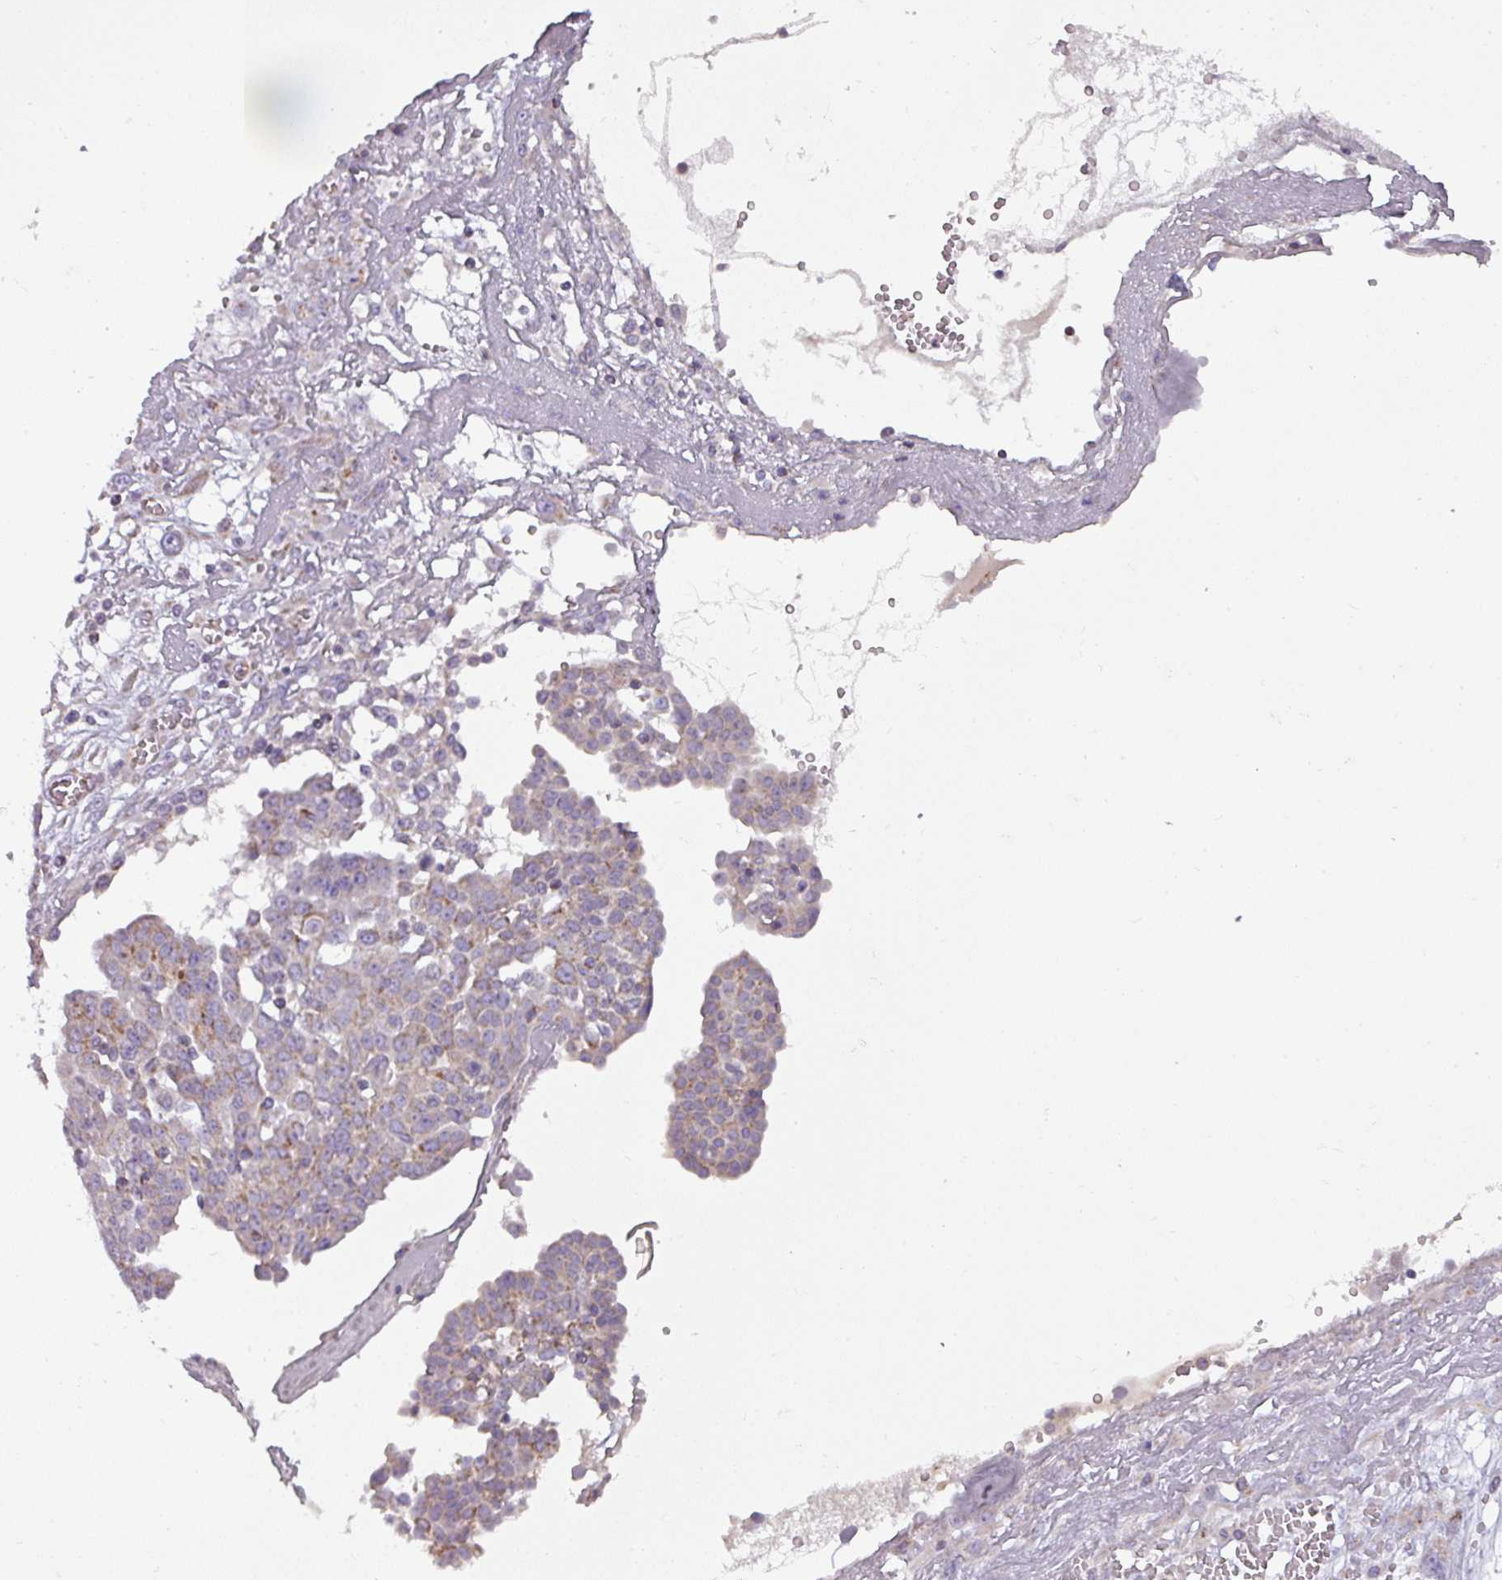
{"staining": {"intensity": "weak", "quantity": "25%-75%", "location": "cytoplasmic/membranous"}, "tissue": "ovarian cancer", "cell_type": "Tumor cells", "image_type": "cancer", "snomed": [{"axis": "morphology", "description": "Cystadenocarcinoma, serous, NOS"}, {"axis": "topography", "description": "Soft tissue"}, {"axis": "topography", "description": "Ovary"}], "caption": "The immunohistochemical stain labels weak cytoplasmic/membranous positivity in tumor cells of ovarian cancer (serous cystadenocarcinoma) tissue.", "gene": "PNMA6A", "patient": {"sex": "female", "age": 57}}